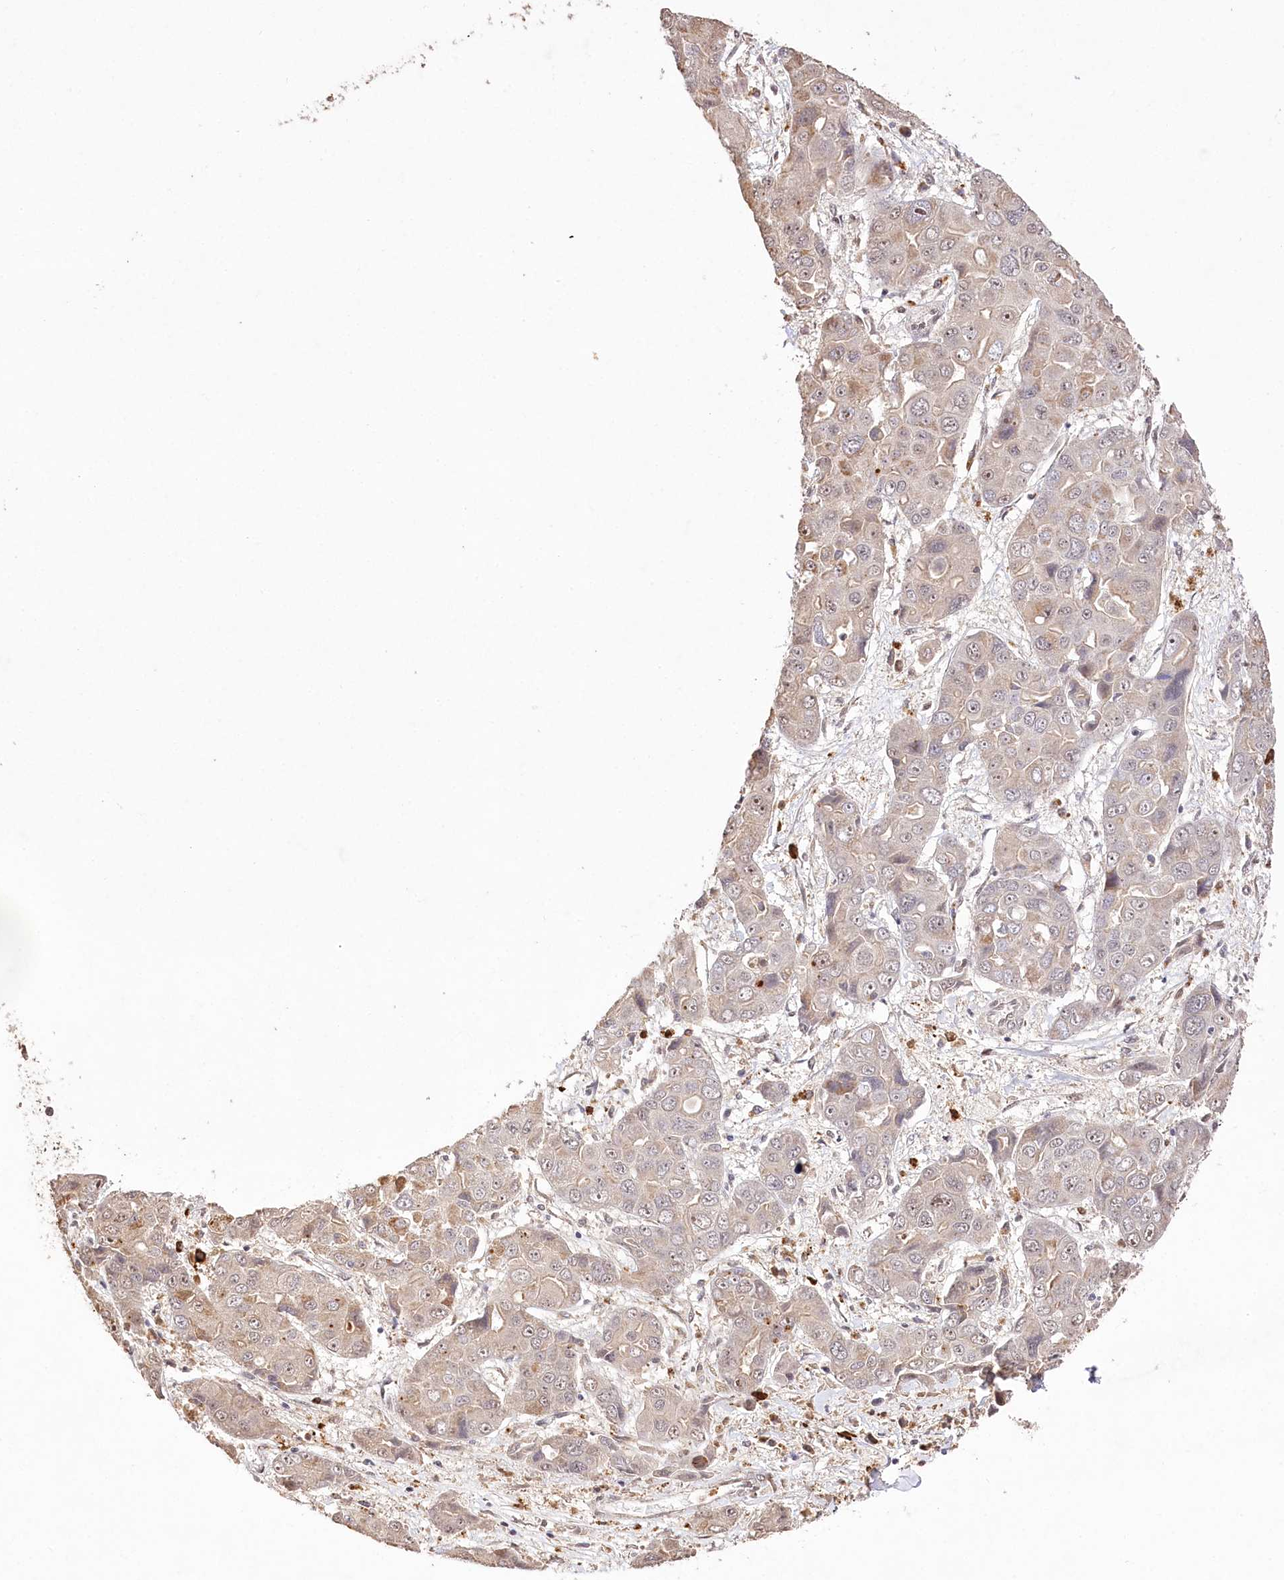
{"staining": {"intensity": "weak", "quantity": "<25%", "location": "cytoplasmic/membranous"}, "tissue": "liver cancer", "cell_type": "Tumor cells", "image_type": "cancer", "snomed": [{"axis": "morphology", "description": "Cholangiocarcinoma"}, {"axis": "topography", "description": "Liver"}], "caption": "Human liver cancer (cholangiocarcinoma) stained for a protein using IHC displays no positivity in tumor cells.", "gene": "PYROXD1", "patient": {"sex": "male", "age": 67}}